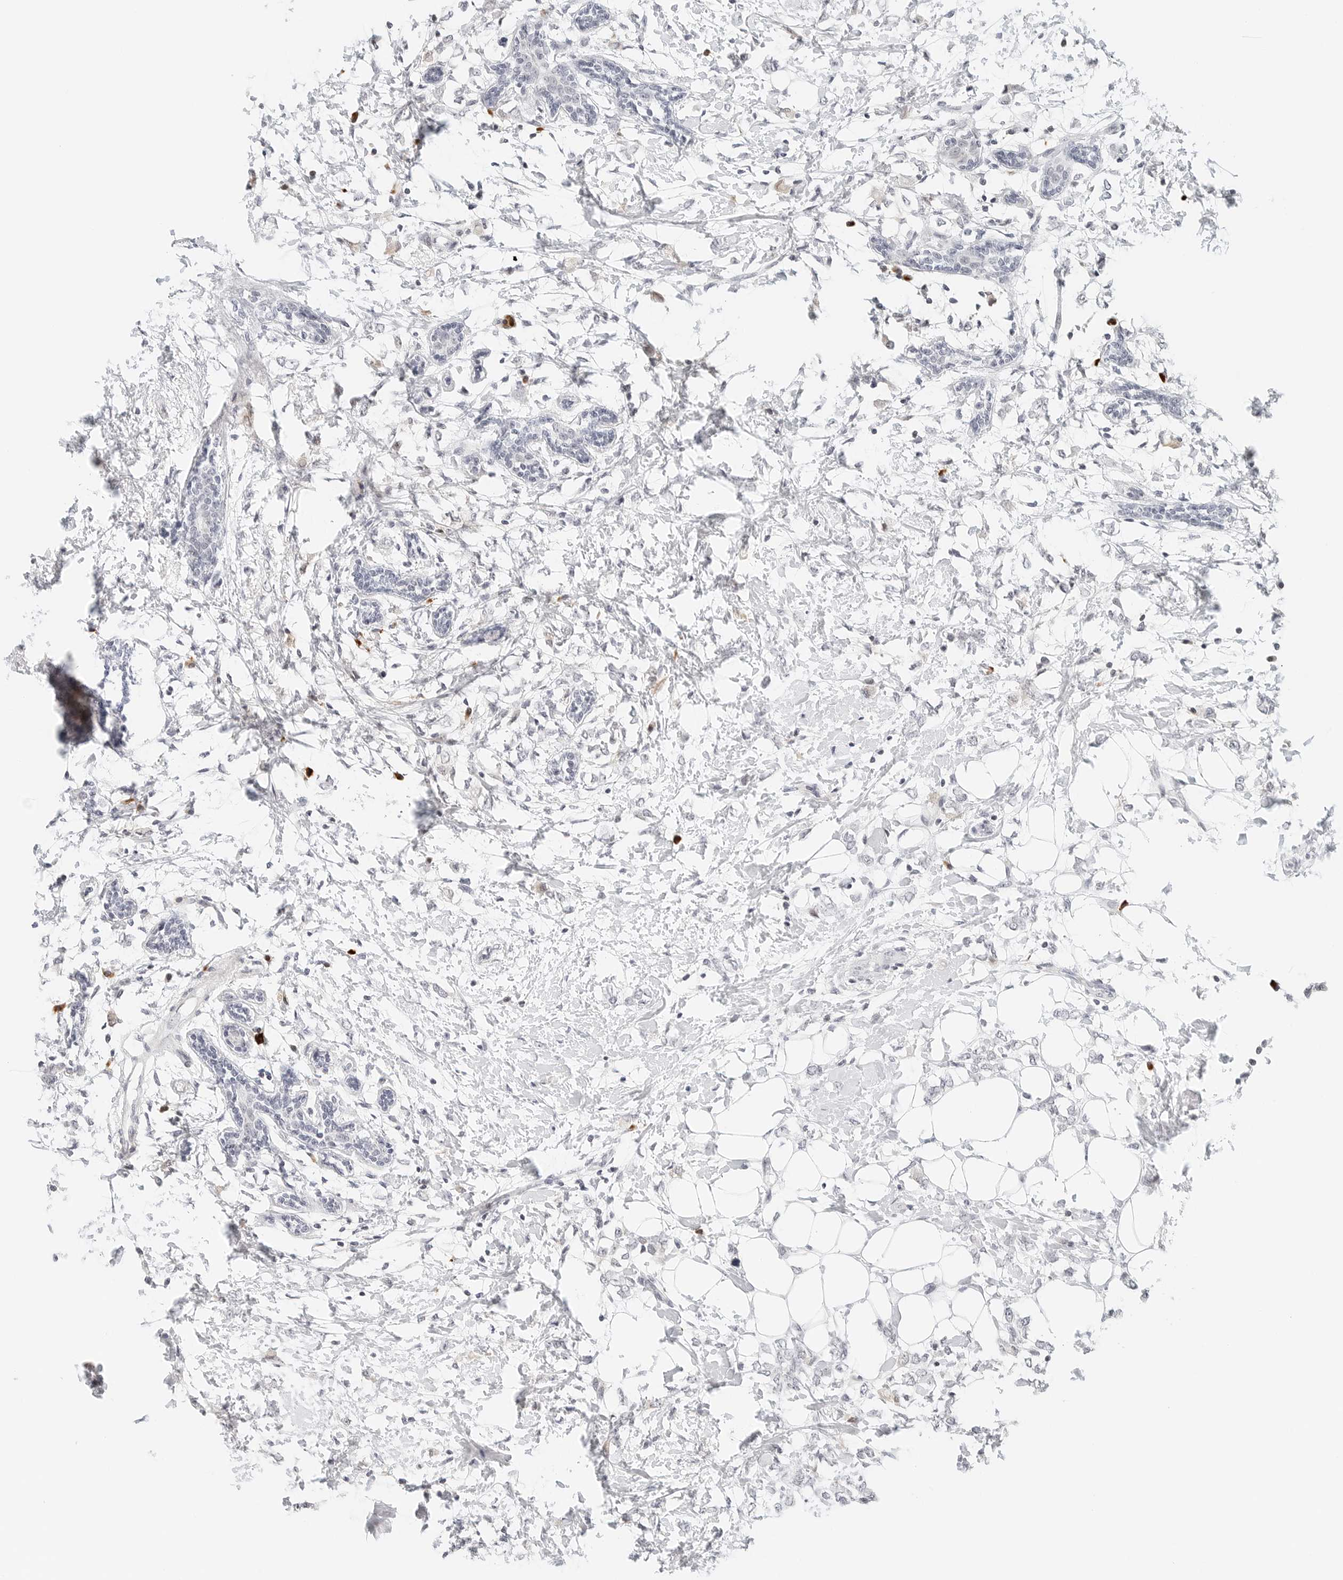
{"staining": {"intensity": "negative", "quantity": "none", "location": "none"}, "tissue": "breast cancer", "cell_type": "Tumor cells", "image_type": "cancer", "snomed": [{"axis": "morphology", "description": "Normal tissue, NOS"}, {"axis": "morphology", "description": "Lobular carcinoma"}, {"axis": "topography", "description": "Breast"}], "caption": "Immunohistochemistry (IHC) of human lobular carcinoma (breast) shows no positivity in tumor cells.", "gene": "PARP10", "patient": {"sex": "female", "age": 47}}